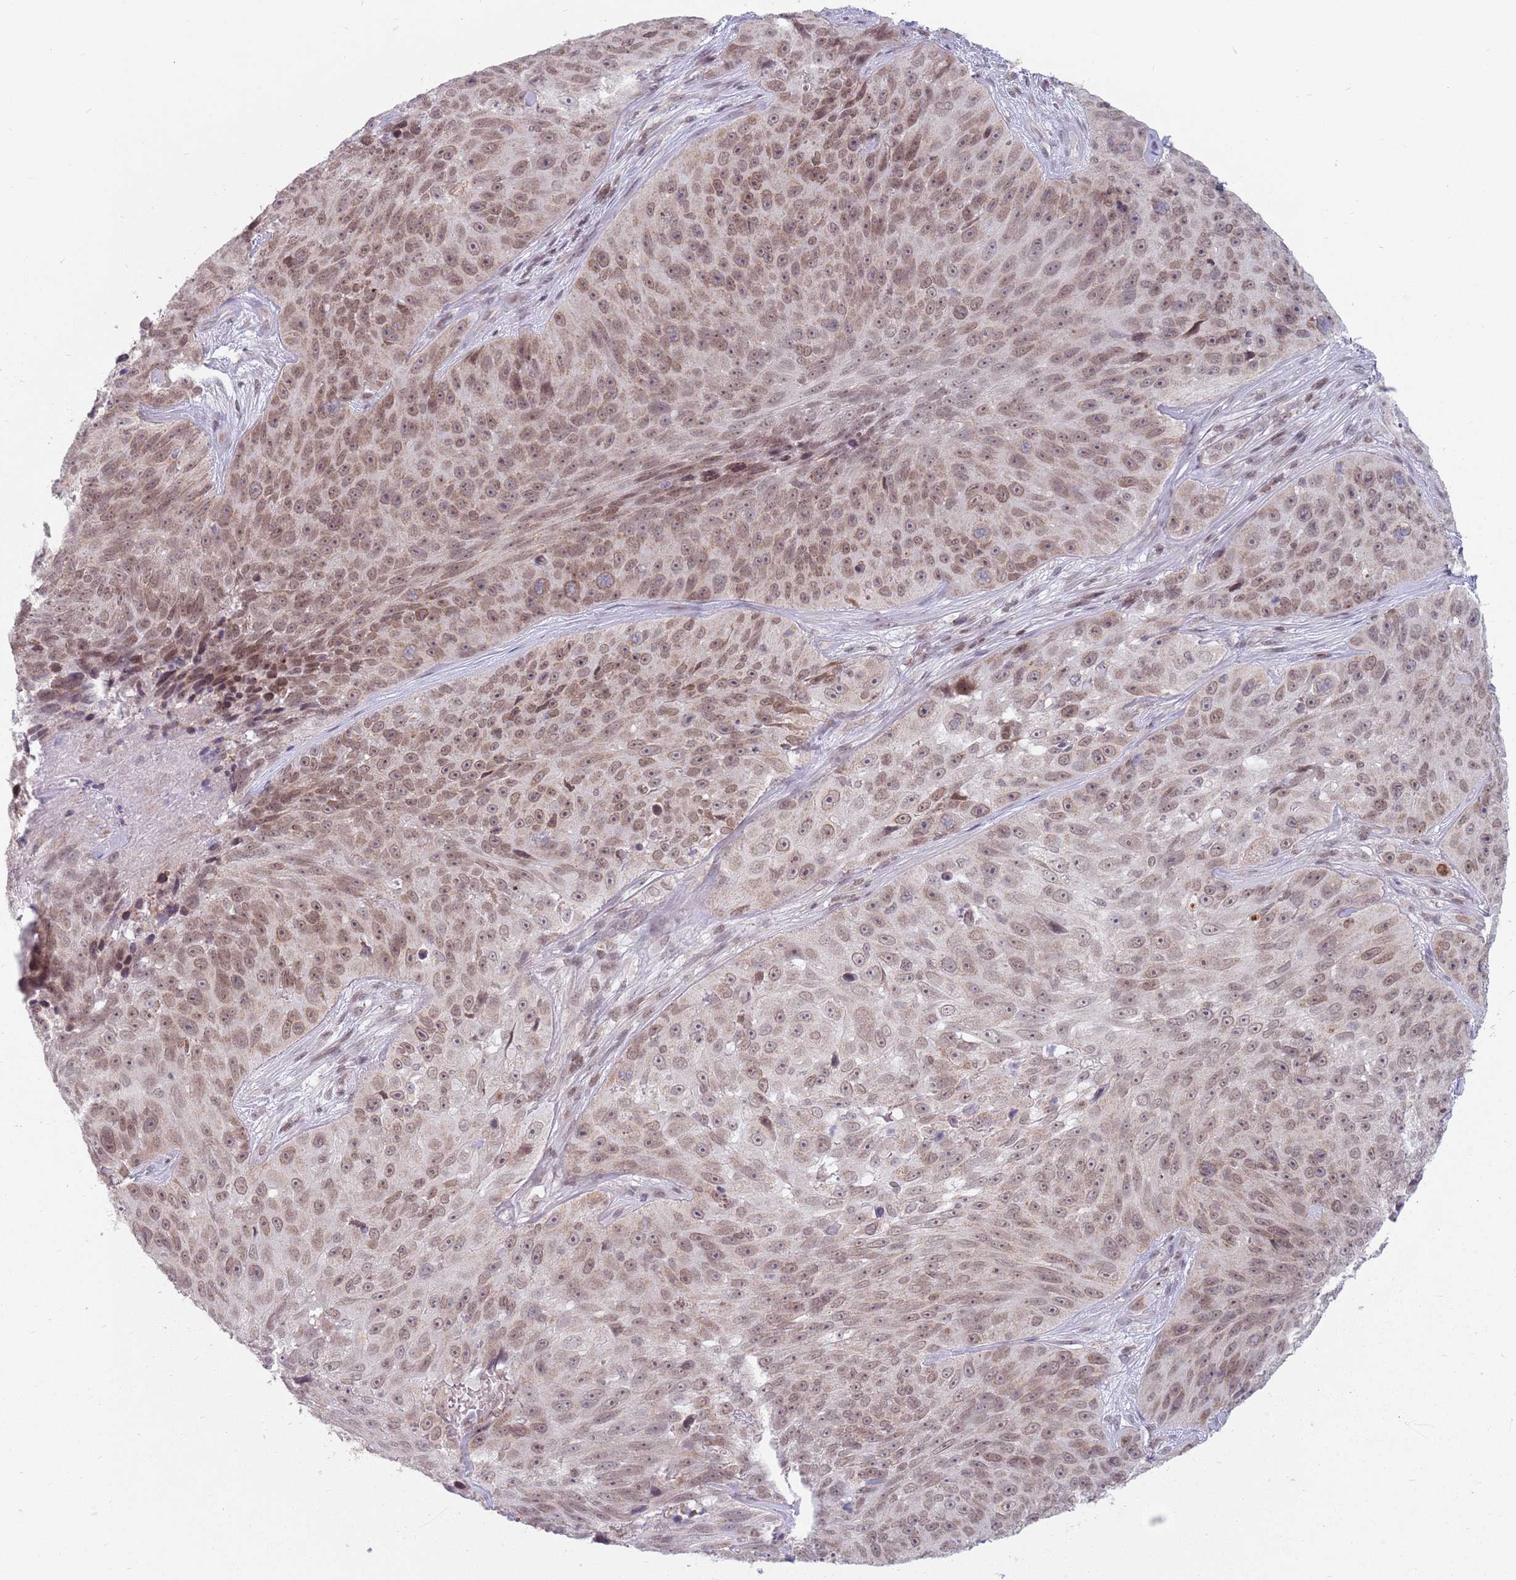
{"staining": {"intensity": "moderate", "quantity": ">75%", "location": "nuclear"}, "tissue": "skin cancer", "cell_type": "Tumor cells", "image_type": "cancer", "snomed": [{"axis": "morphology", "description": "Squamous cell carcinoma, NOS"}, {"axis": "topography", "description": "Skin"}], "caption": "Tumor cells show medium levels of moderate nuclear positivity in about >75% of cells in human squamous cell carcinoma (skin).", "gene": "ZNF574", "patient": {"sex": "female", "age": 87}}